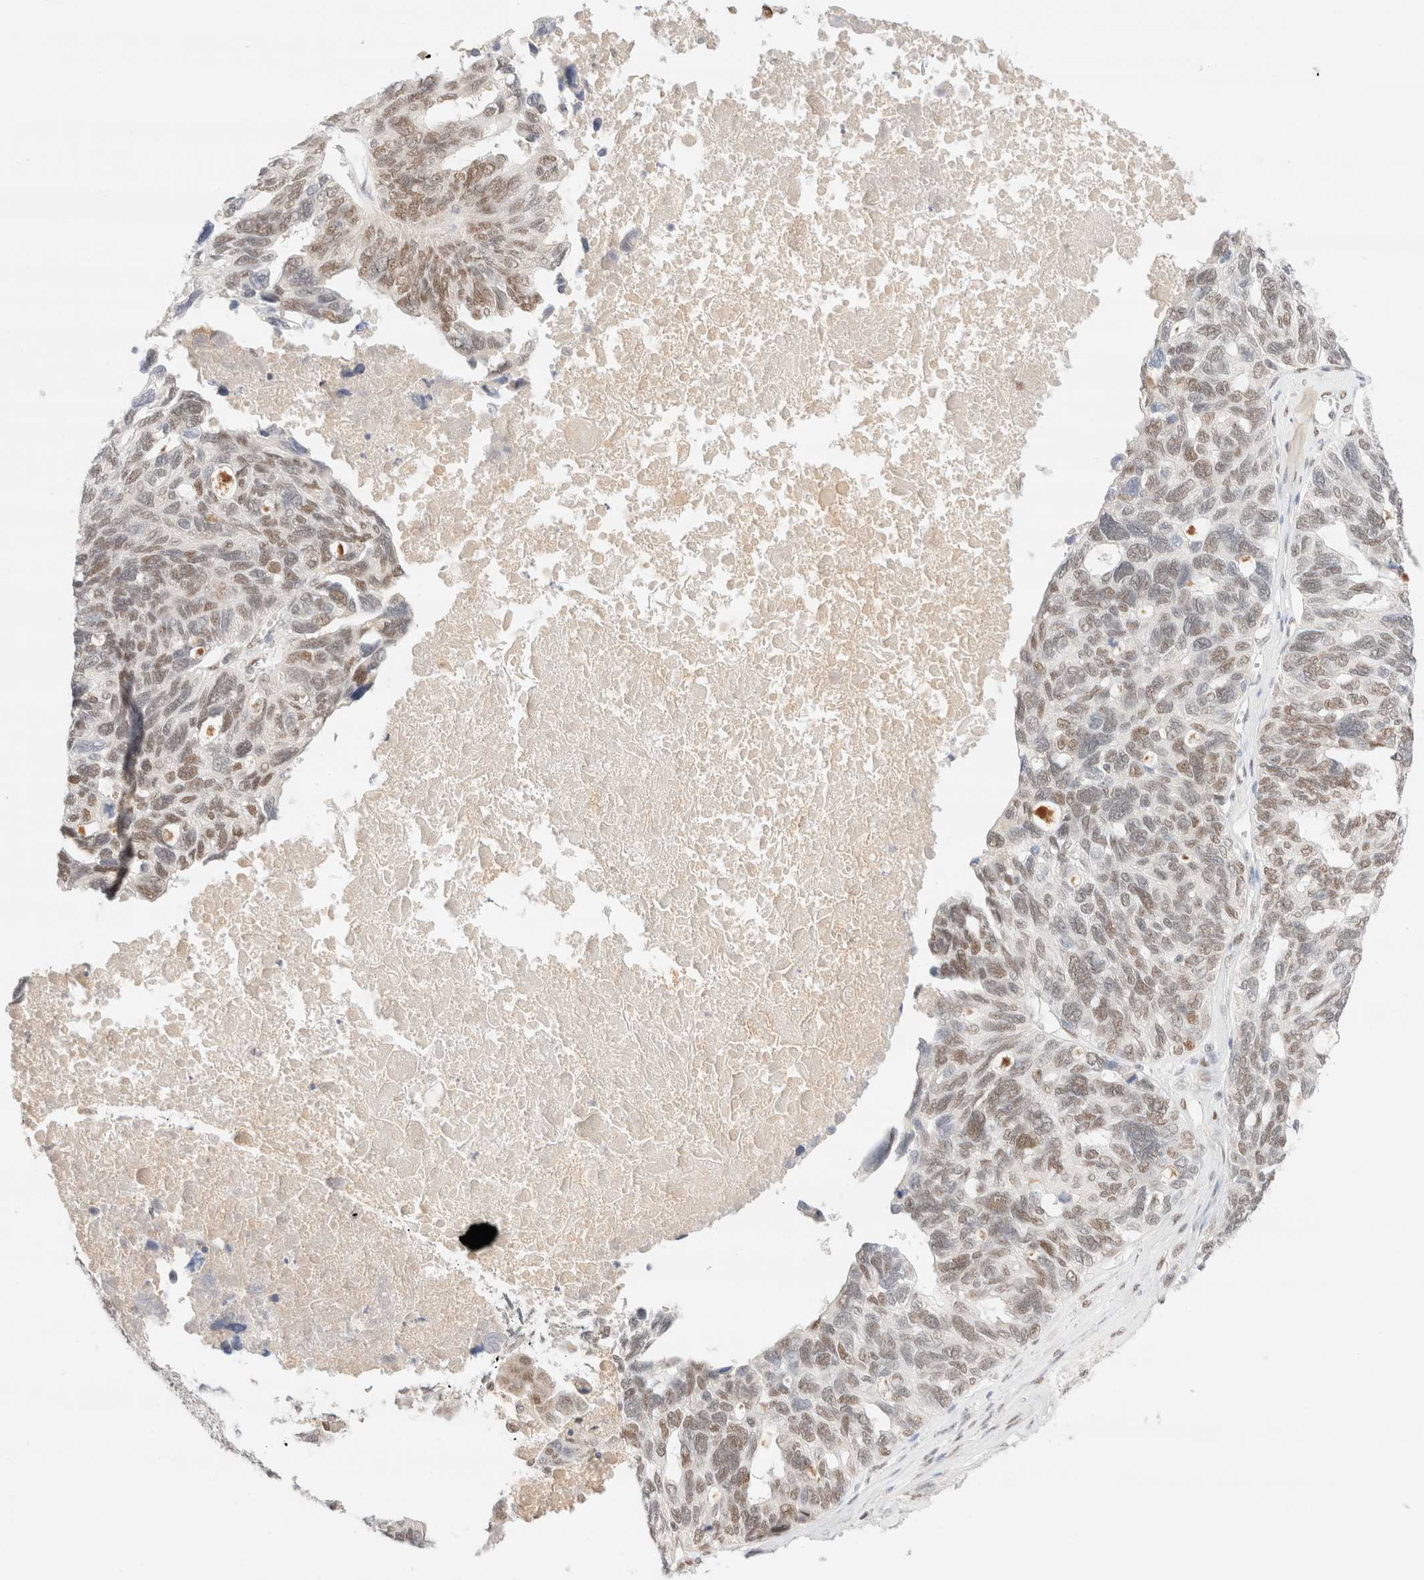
{"staining": {"intensity": "moderate", "quantity": ">75%", "location": "nuclear"}, "tissue": "ovarian cancer", "cell_type": "Tumor cells", "image_type": "cancer", "snomed": [{"axis": "morphology", "description": "Cystadenocarcinoma, serous, NOS"}, {"axis": "topography", "description": "Ovary"}], "caption": "Immunohistochemistry (IHC) (DAB (3,3'-diaminobenzidine)) staining of serous cystadenocarcinoma (ovarian) demonstrates moderate nuclear protein positivity in about >75% of tumor cells.", "gene": "CIC", "patient": {"sex": "female", "age": 79}}